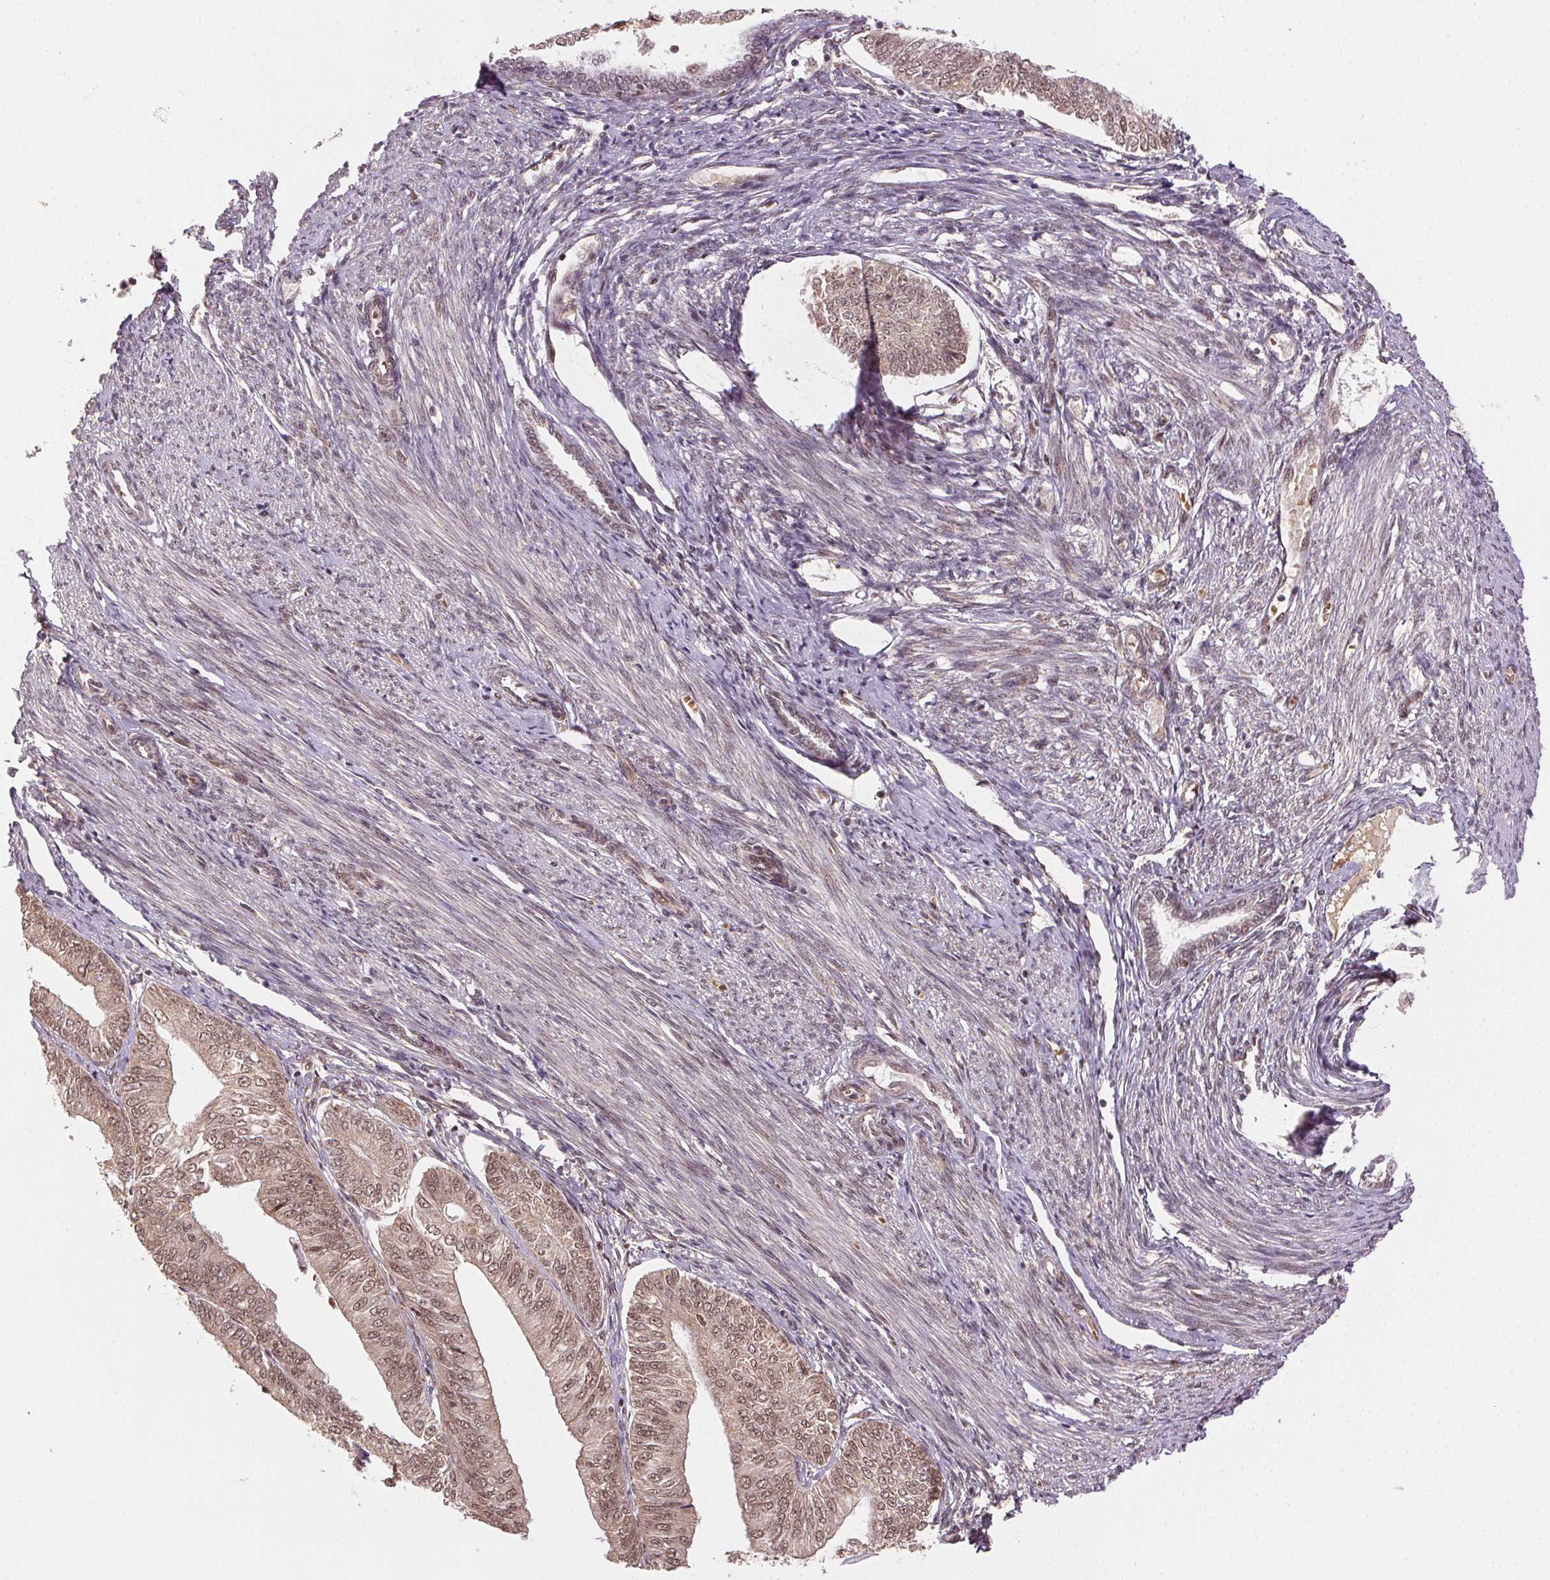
{"staining": {"intensity": "moderate", "quantity": ">75%", "location": "nuclear"}, "tissue": "endometrial cancer", "cell_type": "Tumor cells", "image_type": "cancer", "snomed": [{"axis": "morphology", "description": "Adenocarcinoma, NOS"}, {"axis": "topography", "description": "Endometrium"}], "caption": "Protein expression analysis of endometrial cancer (adenocarcinoma) reveals moderate nuclear positivity in about >75% of tumor cells. (Brightfield microscopy of DAB IHC at high magnification).", "gene": "TREML4", "patient": {"sex": "female", "age": 58}}